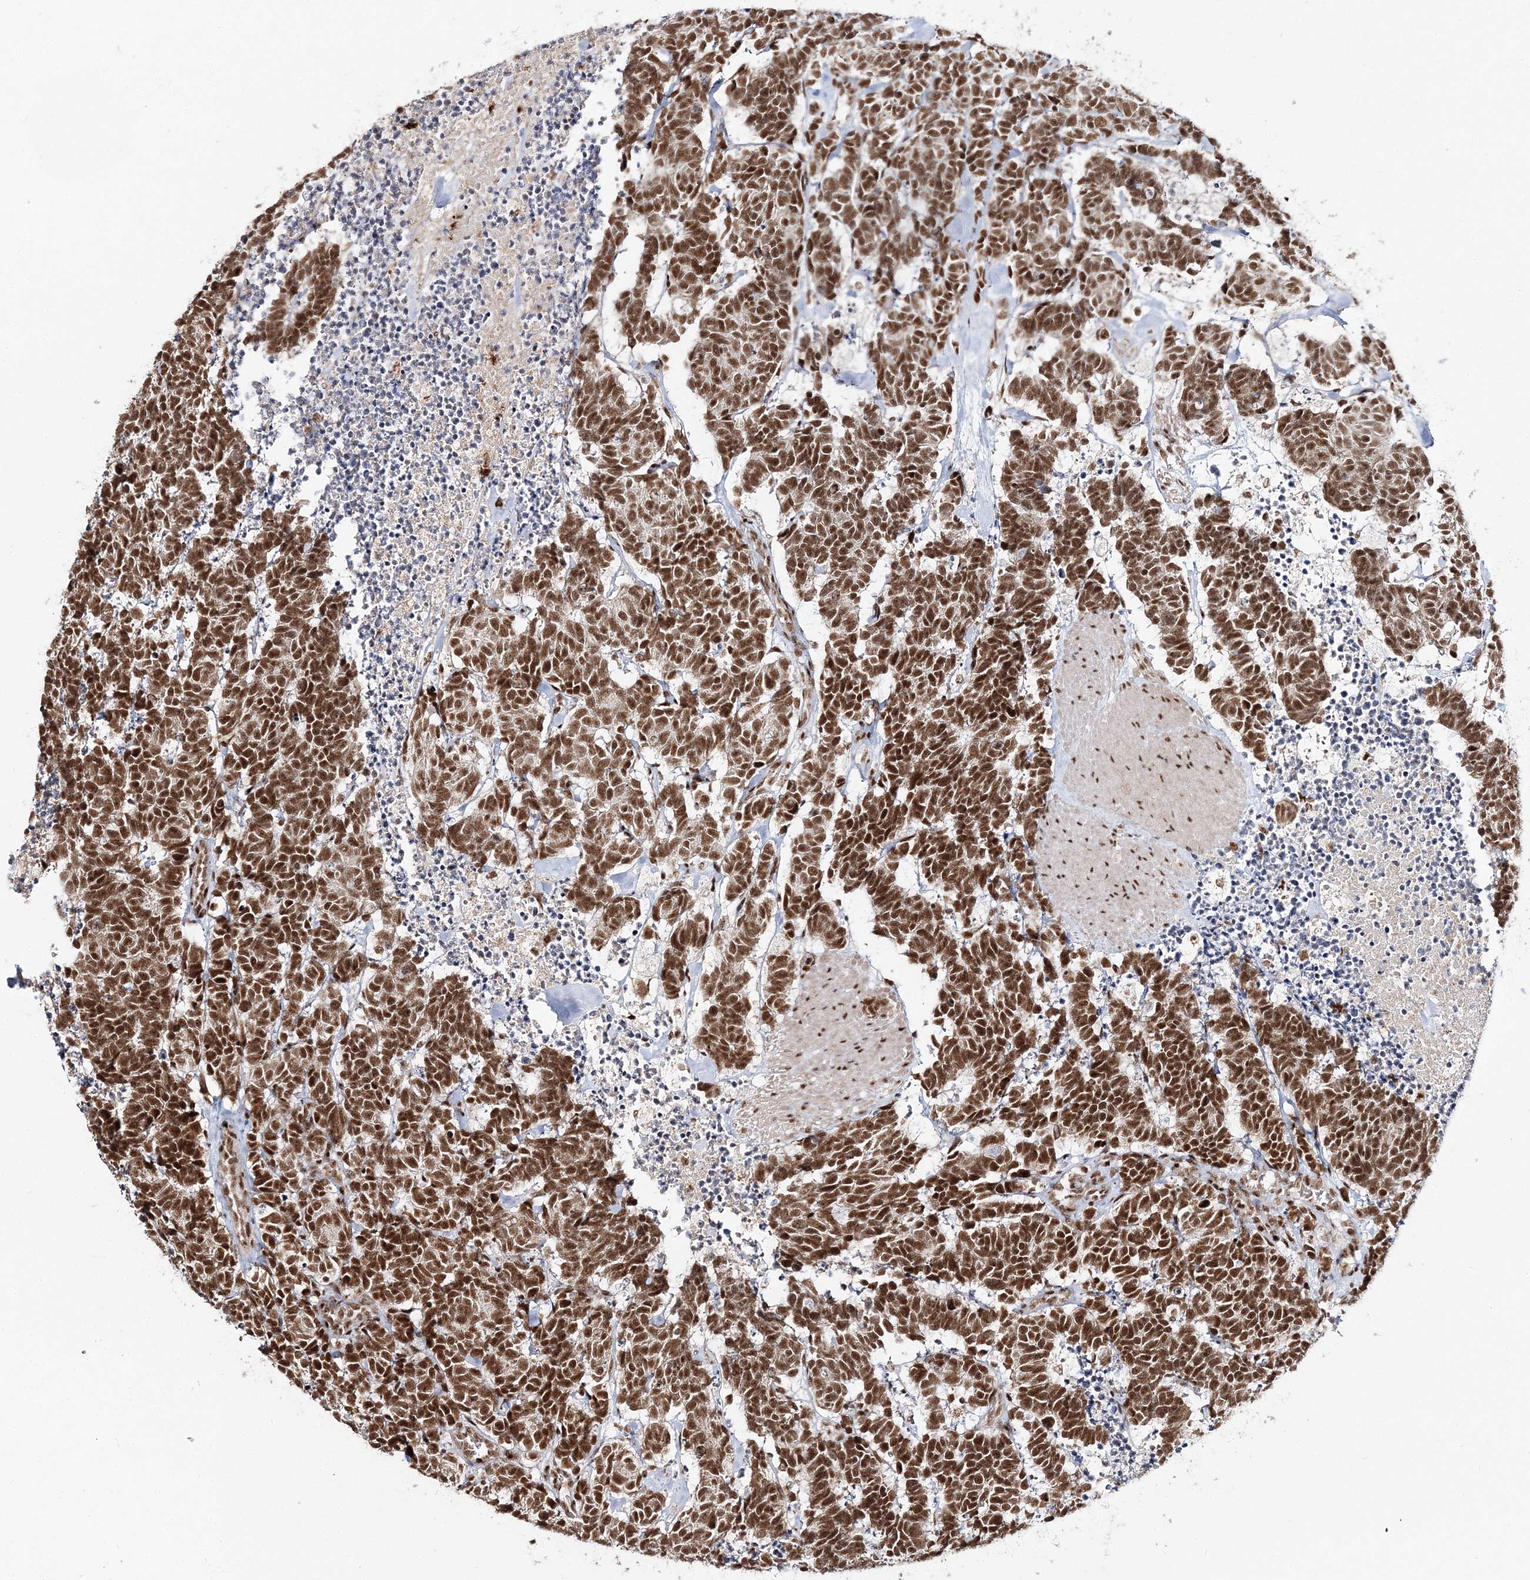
{"staining": {"intensity": "strong", "quantity": ">75%", "location": "nuclear"}, "tissue": "carcinoid", "cell_type": "Tumor cells", "image_type": "cancer", "snomed": [{"axis": "morphology", "description": "Carcinoma, NOS"}, {"axis": "morphology", "description": "Carcinoid, malignant, NOS"}, {"axis": "topography", "description": "Urinary bladder"}], "caption": "IHC histopathology image of neoplastic tissue: human carcinoma stained using IHC demonstrates high levels of strong protein expression localized specifically in the nuclear of tumor cells, appearing as a nuclear brown color.", "gene": "QRICH1", "patient": {"sex": "male", "age": 57}}